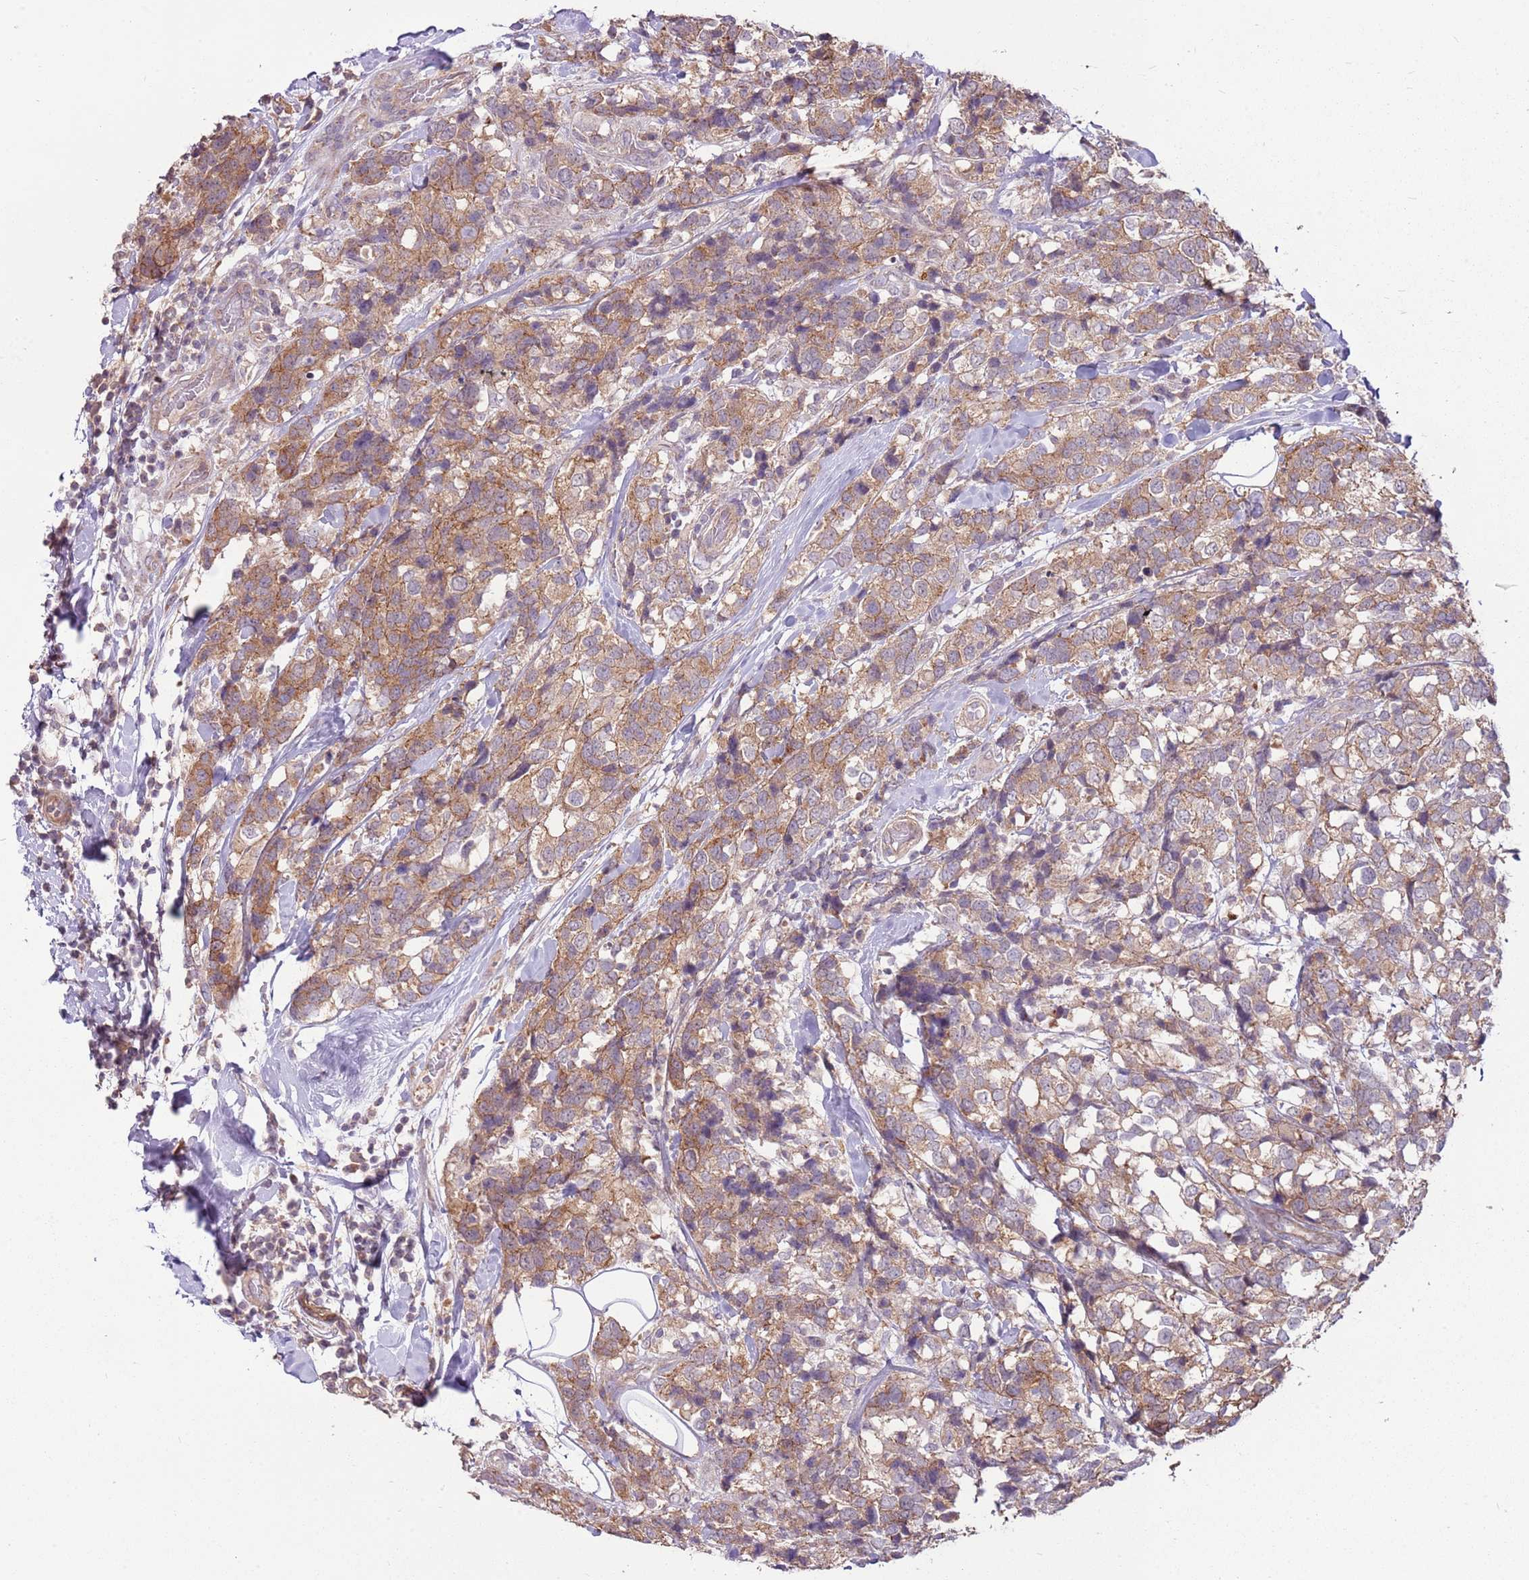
{"staining": {"intensity": "moderate", "quantity": ">75%", "location": "cytoplasmic/membranous"}, "tissue": "breast cancer", "cell_type": "Tumor cells", "image_type": "cancer", "snomed": [{"axis": "morphology", "description": "Lobular carcinoma"}, {"axis": "topography", "description": "Breast"}], "caption": "This is a photomicrograph of IHC staining of lobular carcinoma (breast), which shows moderate expression in the cytoplasmic/membranous of tumor cells.", "gene": "SPATA31D1", "patient": {"sex": "female", "age": 59}}